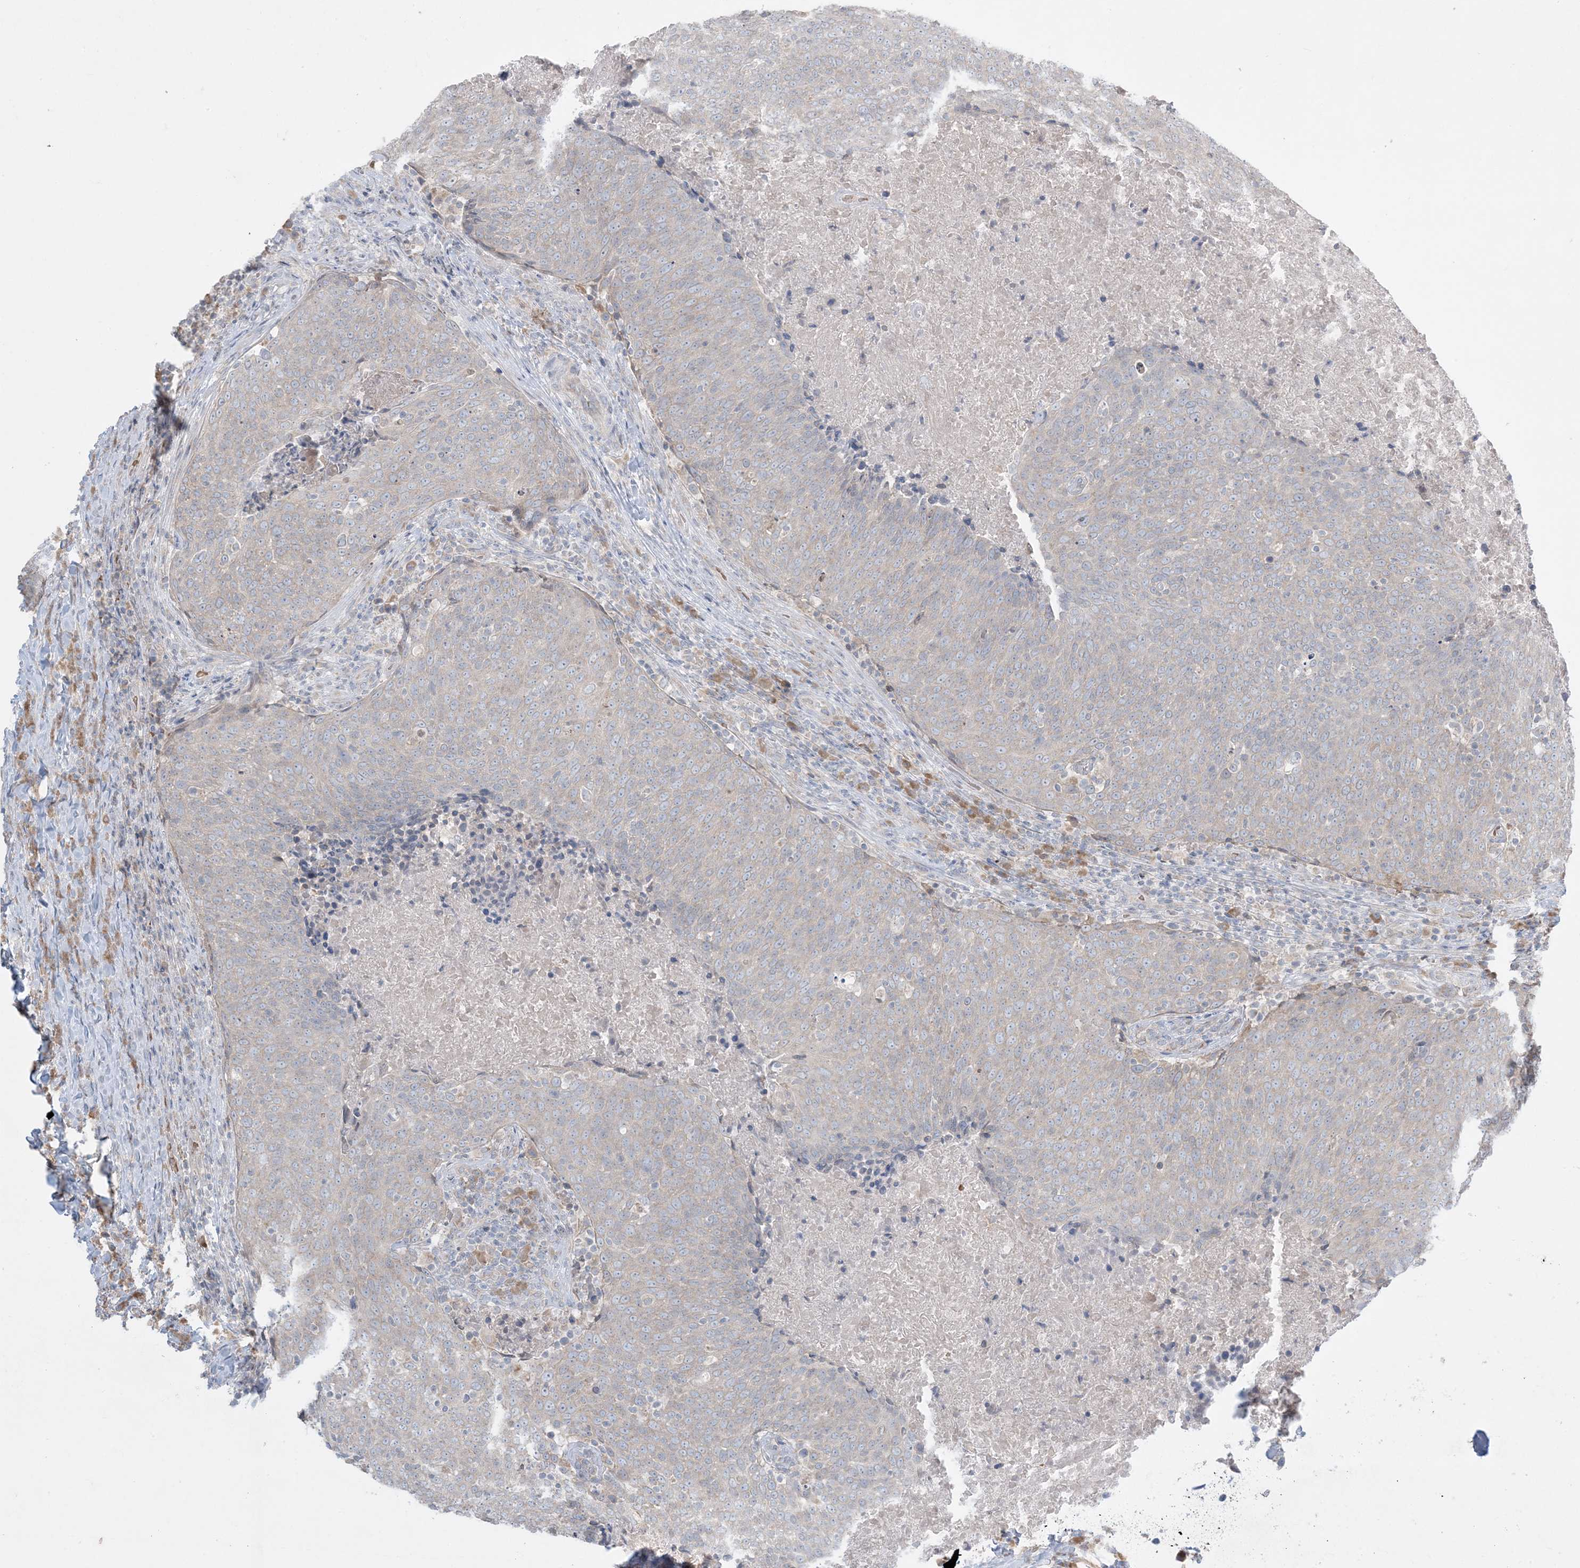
{"staining": {"intensity": "negative", "quantity": "none", "location": "none"}, "tissue": "head and neck cancer", "cell_type": "Tumor cells", "image_type": "cancer", "snomed": [{"axis": "morphology", "description": "Squamous cell carcinoma, NOS"}, {"axis": "morphology", "description": "Squamous cell carcinoma, metastatic, NOS"}, {"axis": "topography", "description": "Lymph node"}, {"axis": "topography", "description": "Head-Neck"}], "caption": "Image shows no significant protein expression in tumor cells of head and neck cancer. The staining is performed using DAB brown chromogen with nuclei counter-stained in using hematoxylin.", "gene": "MMGT1", "patient": {"sex": "male", "age": 62}}